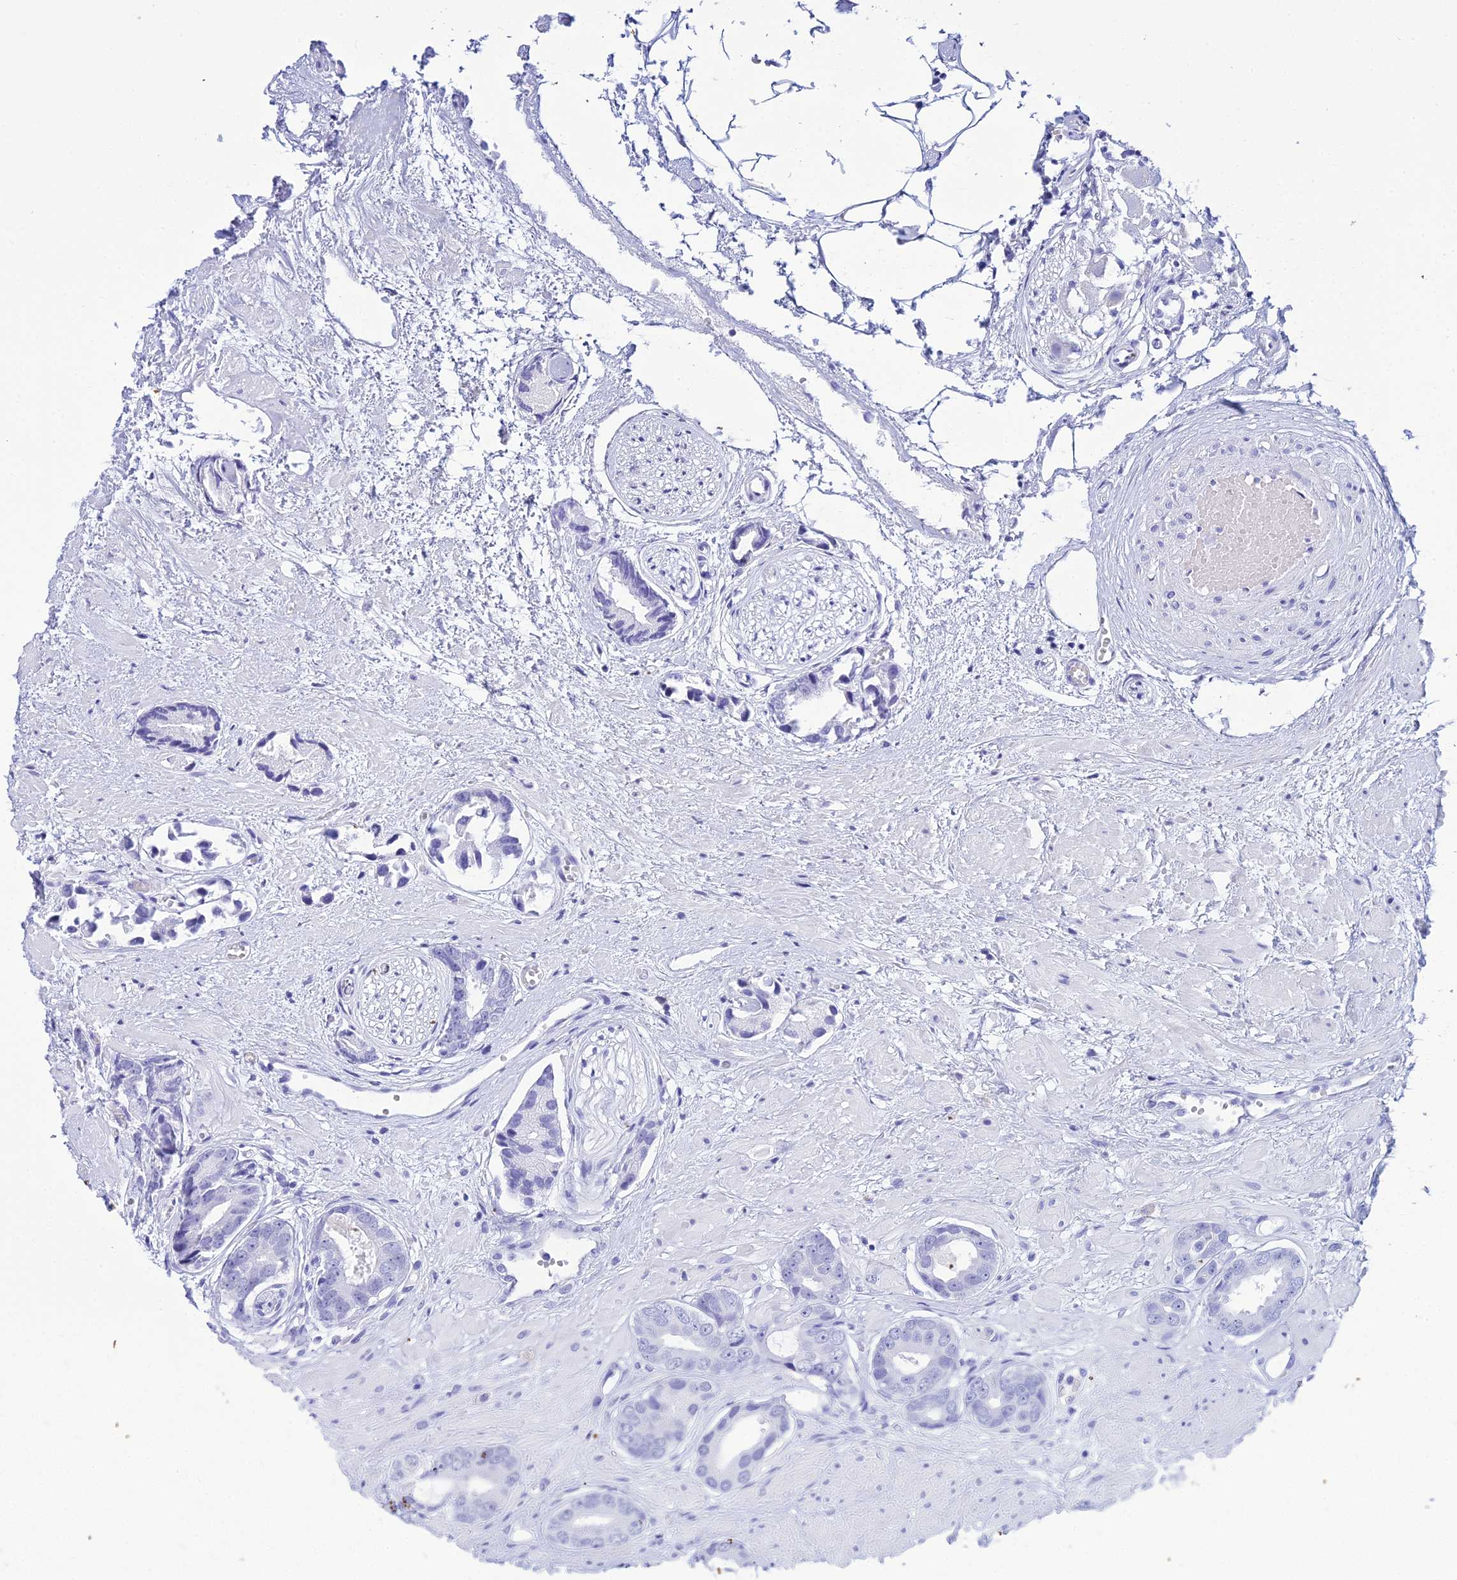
{"staining": {"intensity": "negative", "quantity": "none", "location": "none"}, "tissue": "prostate cancer", "cell_type": "Tumor cells", "image_type": "cancer", "snomed": [{"axis": "morphology", "description": "Adenocarcinoma, Low grade"}, {"axis": "topography", "description": "Prostate"}], "caption": "There is no significant staining in tumor cells of low-grade adenocarcinoma (prostate).", "gene": "ZNF442", "patient": {"sex": "male", "age": 64}}